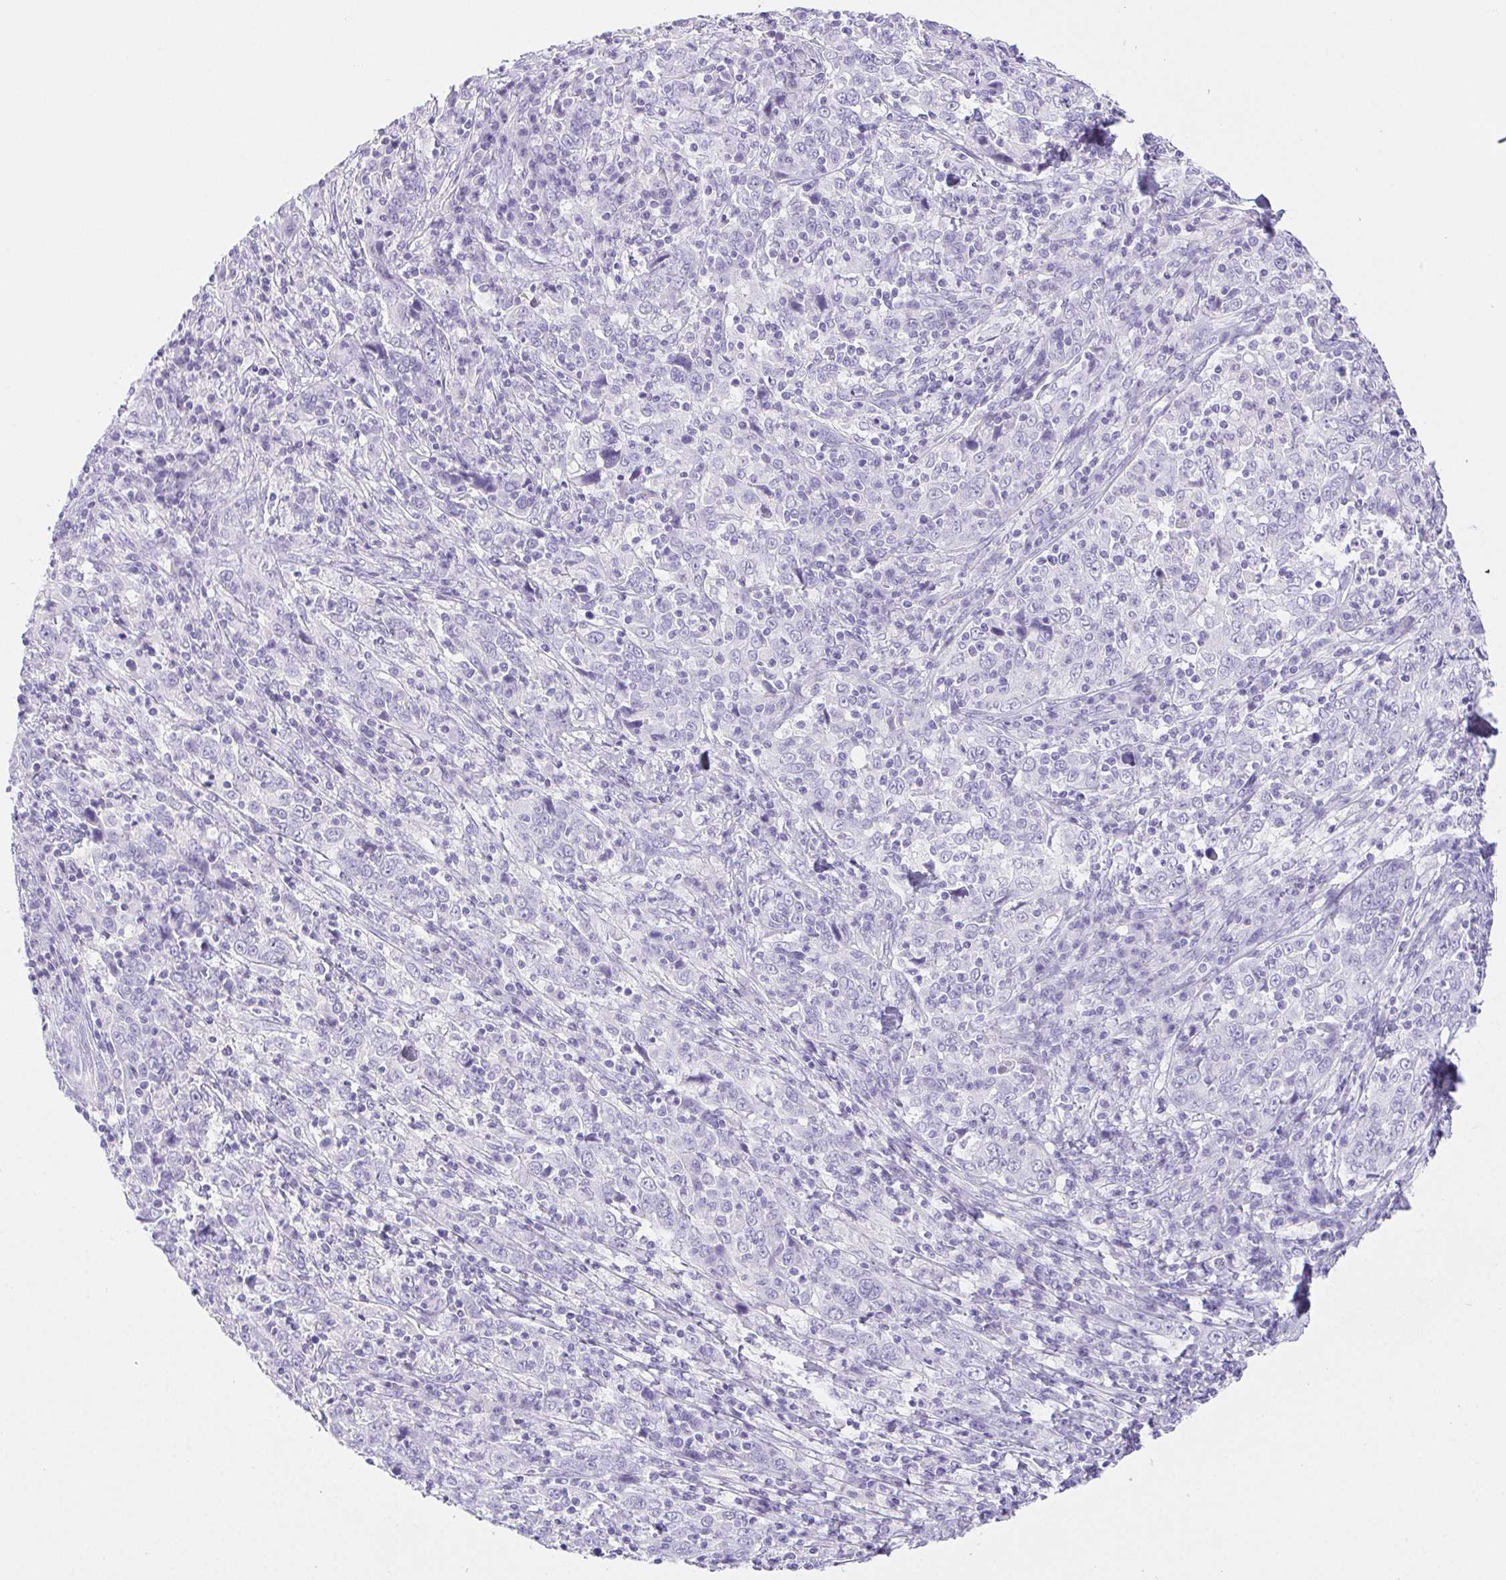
{"staining": {"intensity": "negative", "quantity": "none", "location": "none"}, "tissue": "cervical cancer", "cell_type": "Tumor cells", "image_type": "cancer", "snomed": [{"axis": "morphology", "description": "Squamous cell carcinoma, NOS"}, {"axis": "topography", "description": "Cervix"}], "caption": "This is an IHC micrograph of cervical cancer. There is no positivity in tumor cells.", "gene": "PNLIP", "patient": {"sex": "female", "age": 46}}